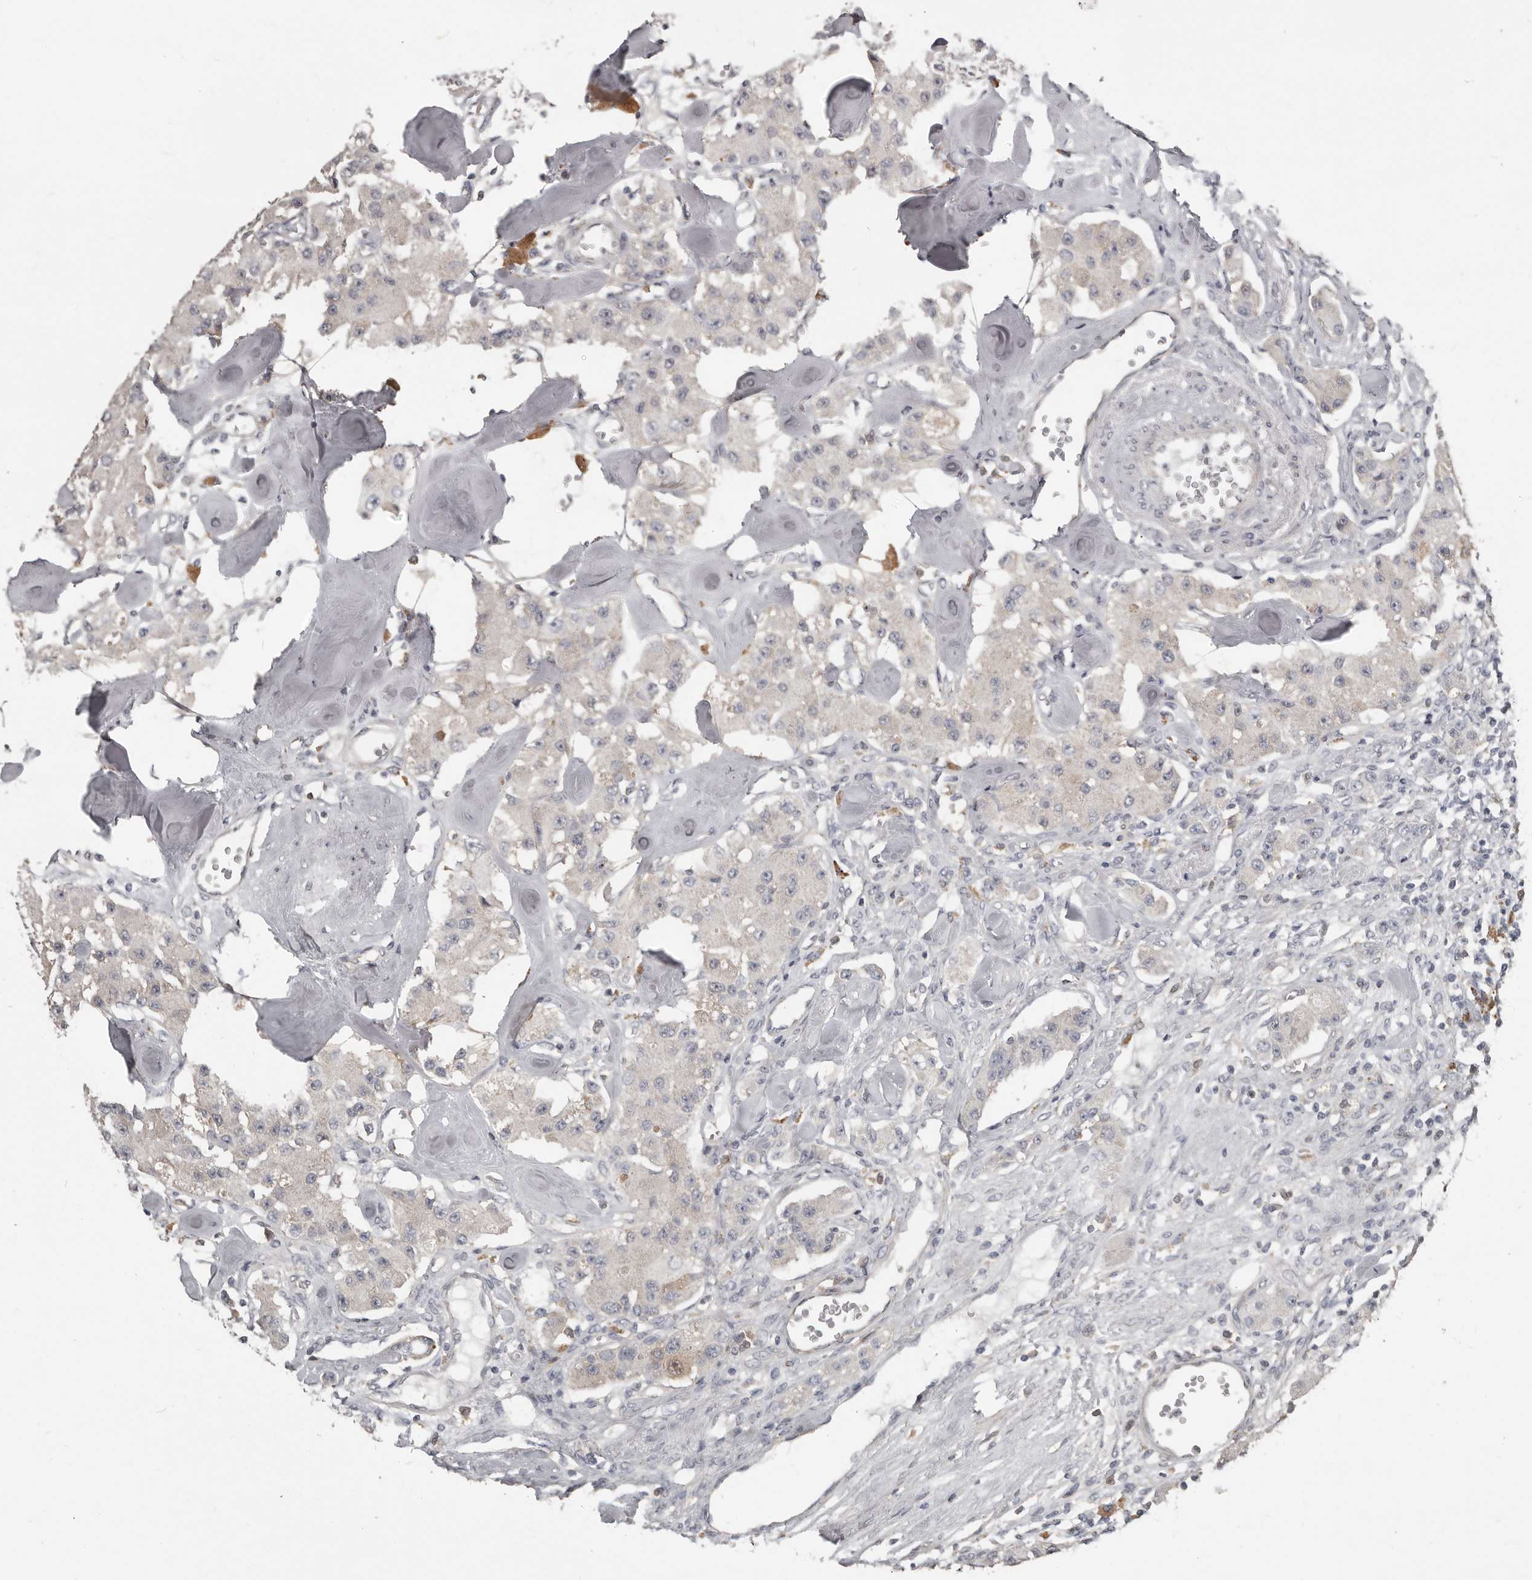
{"staining": {"intensity": "negative", "quantity": "none", "location": "none"}, "tissue": "carcinoid", "cell_type": "Tumor cells", "image_type": "cancer", "snomed": [{"axis": "morphology", "description": "Carcinoid, malignant, NOS"}, {"axis": "topography", "description": "Pancreas"}], "caption": "Immunohistochemistry (IHC) histopathology image of neoplastic tissue: human malignant carcinoid stained with DAB reveals no significant protein positivity in tumor cells.", "gene": "KCNJ8", "patient": {"sex": "male", "age": 41}}